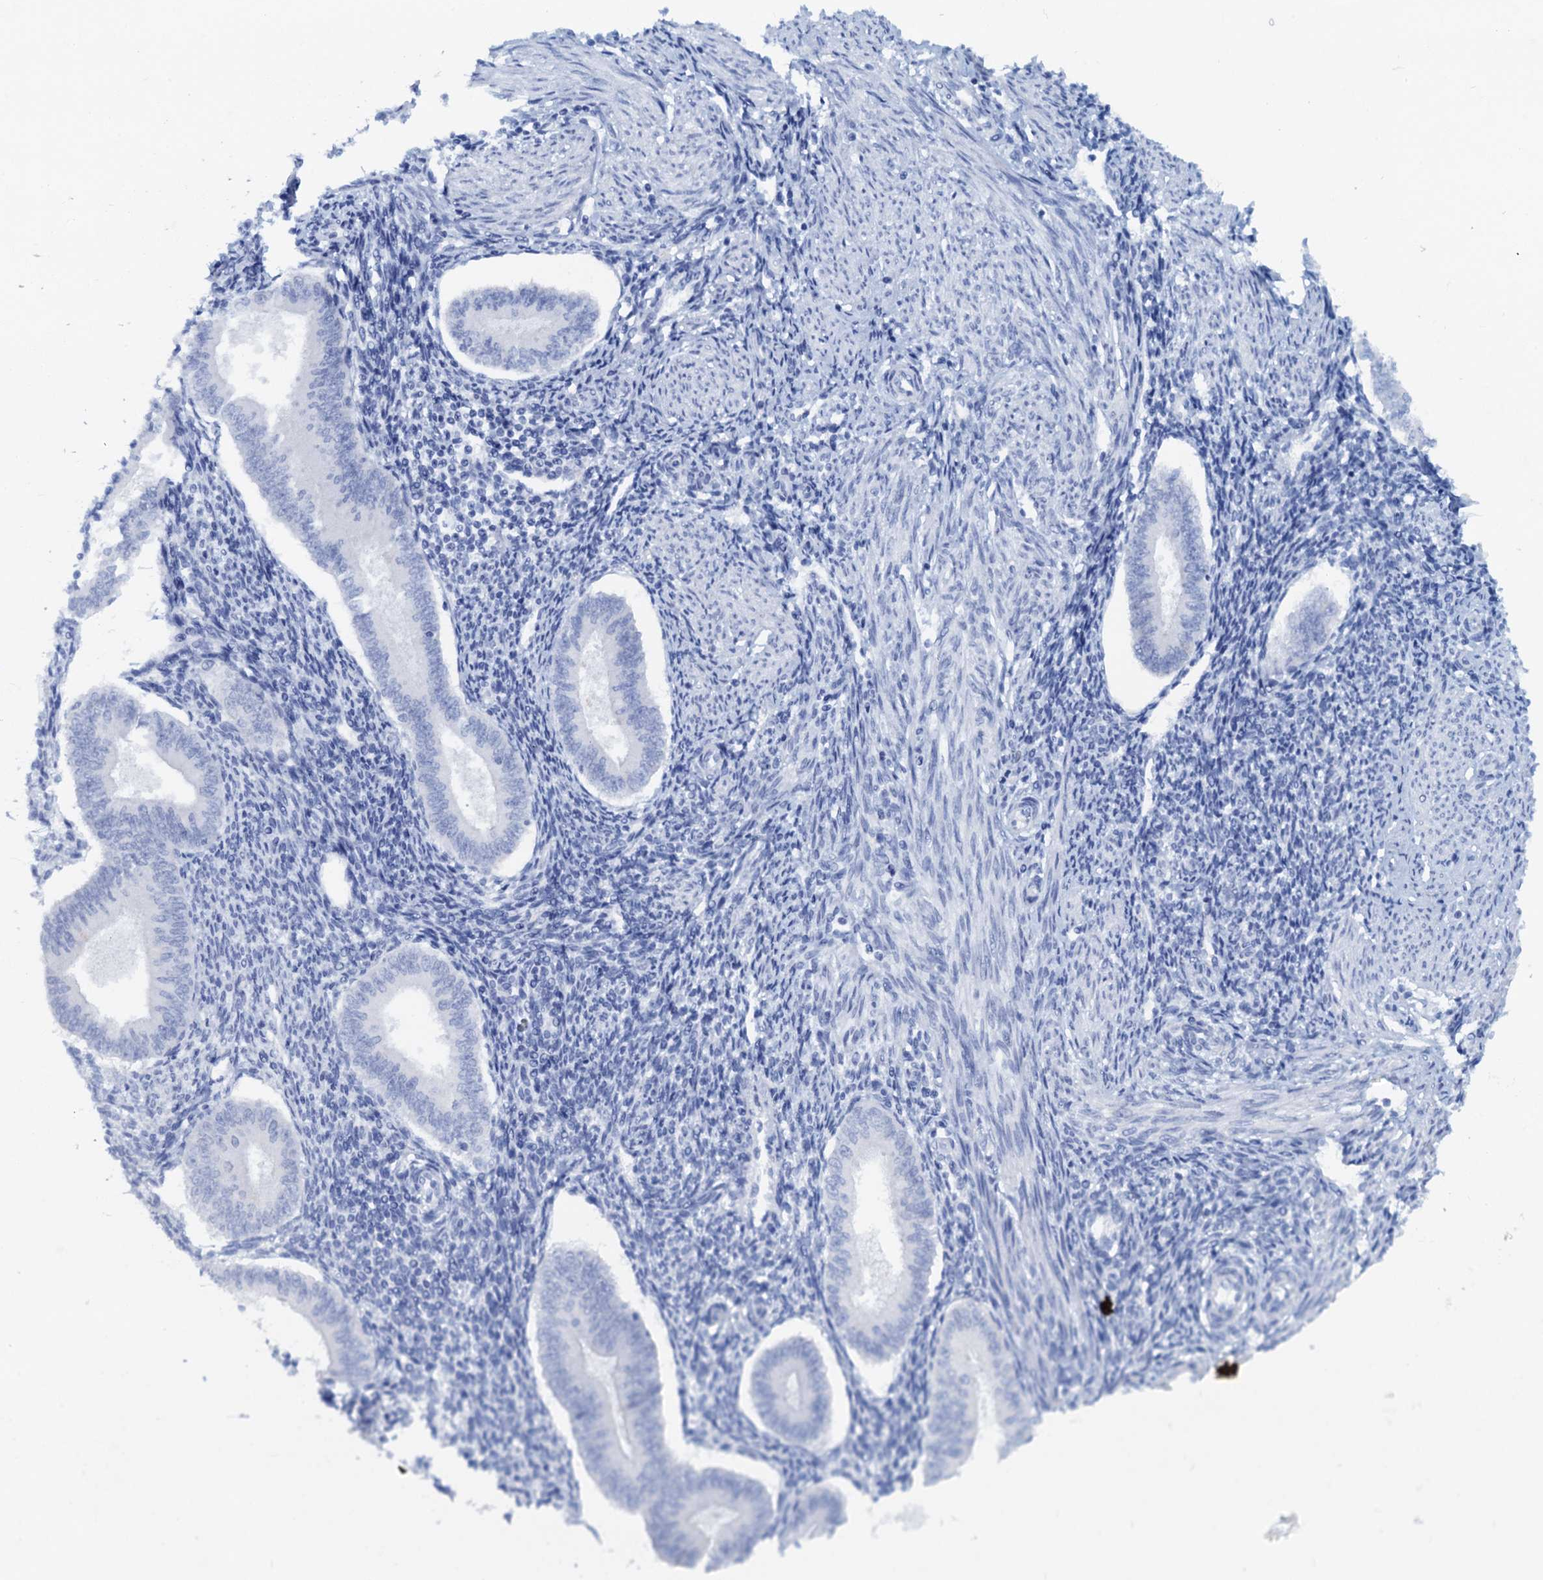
{"staining": {"intensity": "negative", "quantity": "none", "location": "none"}, "tissue": "endometrium", "cell_type": "Cells in endometrial stroma", "image_type": "normal", "snomed": [{"axis": "morphology", "description": "Normal tissue, NOS"}, {"axis": "topography", "description": "Uterus"}, {"axis": "topography", "description": "Endometrium"}], "caption": "A histopathology image of endometrium stained for a protein shows no brown staining in cells in endometrial stroma. The staining was performed using DAB to visualize the protein expression in brown, while the nuclei were stained in blue with hematoxylin (Magnification: 20x).", "gene": "PTGES3", "patient": {"sex": "female", "age": 48}}